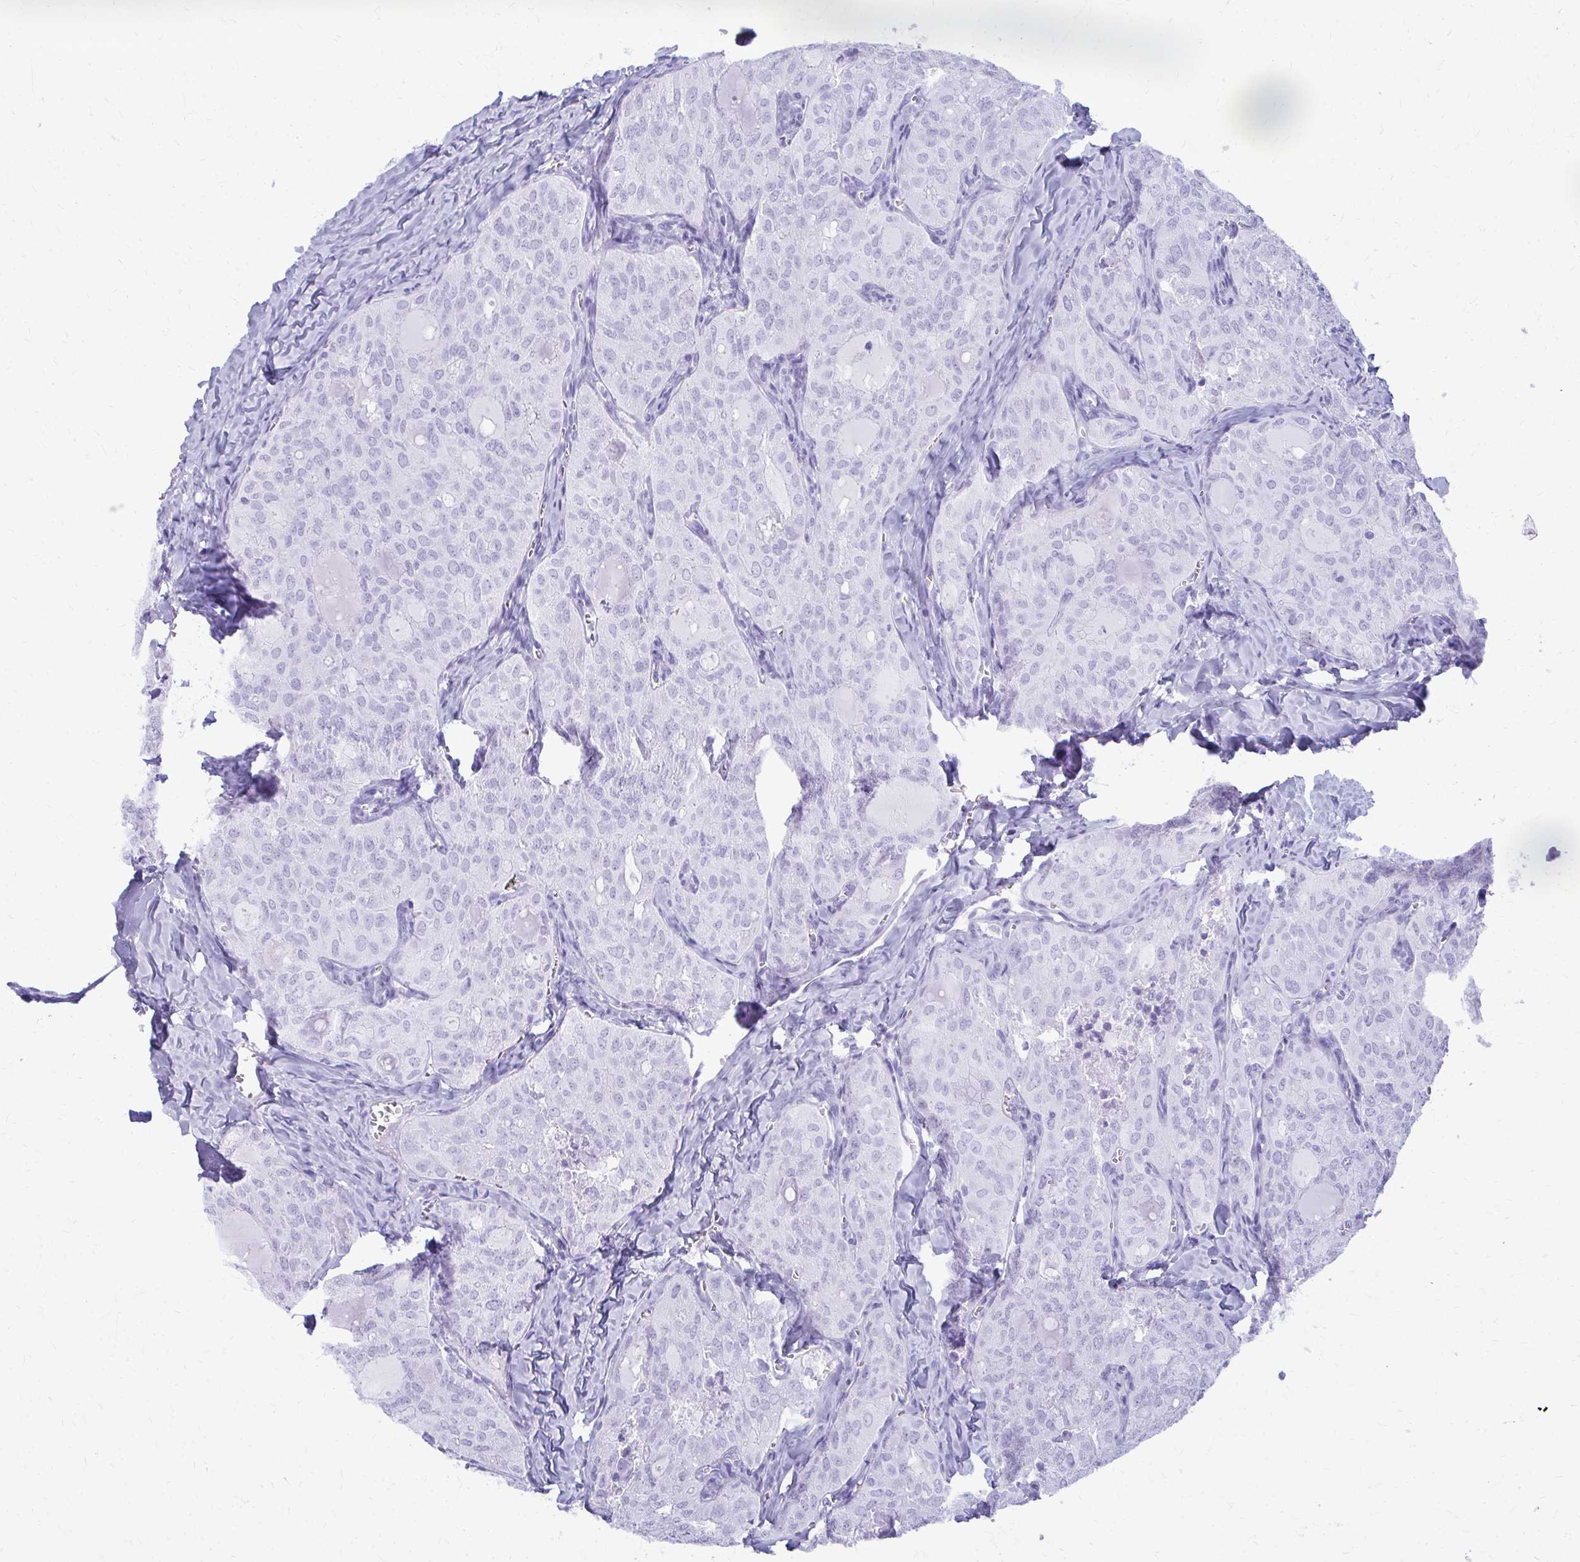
{"staining": {"intensity": "negative", "quantity": "none", "location": "none"}, "tissue": "thyroid cancer", "cell_type": "Tumor cells", "image_type": "cancer", "snomed": [{"axis": "morphology", "description": "Follicular adenoma carcinoma, NOS"}, {"axis": "topography", "description": "Thyroid gland"}], "caption": "The immunohistochemistry photomicrograph has no significant positivity in tumor cells of follicular adenoma carcinoma (thyroid) tissue.", "gene": "MAF1", "patient": {"sex": "male", "age": 75}}